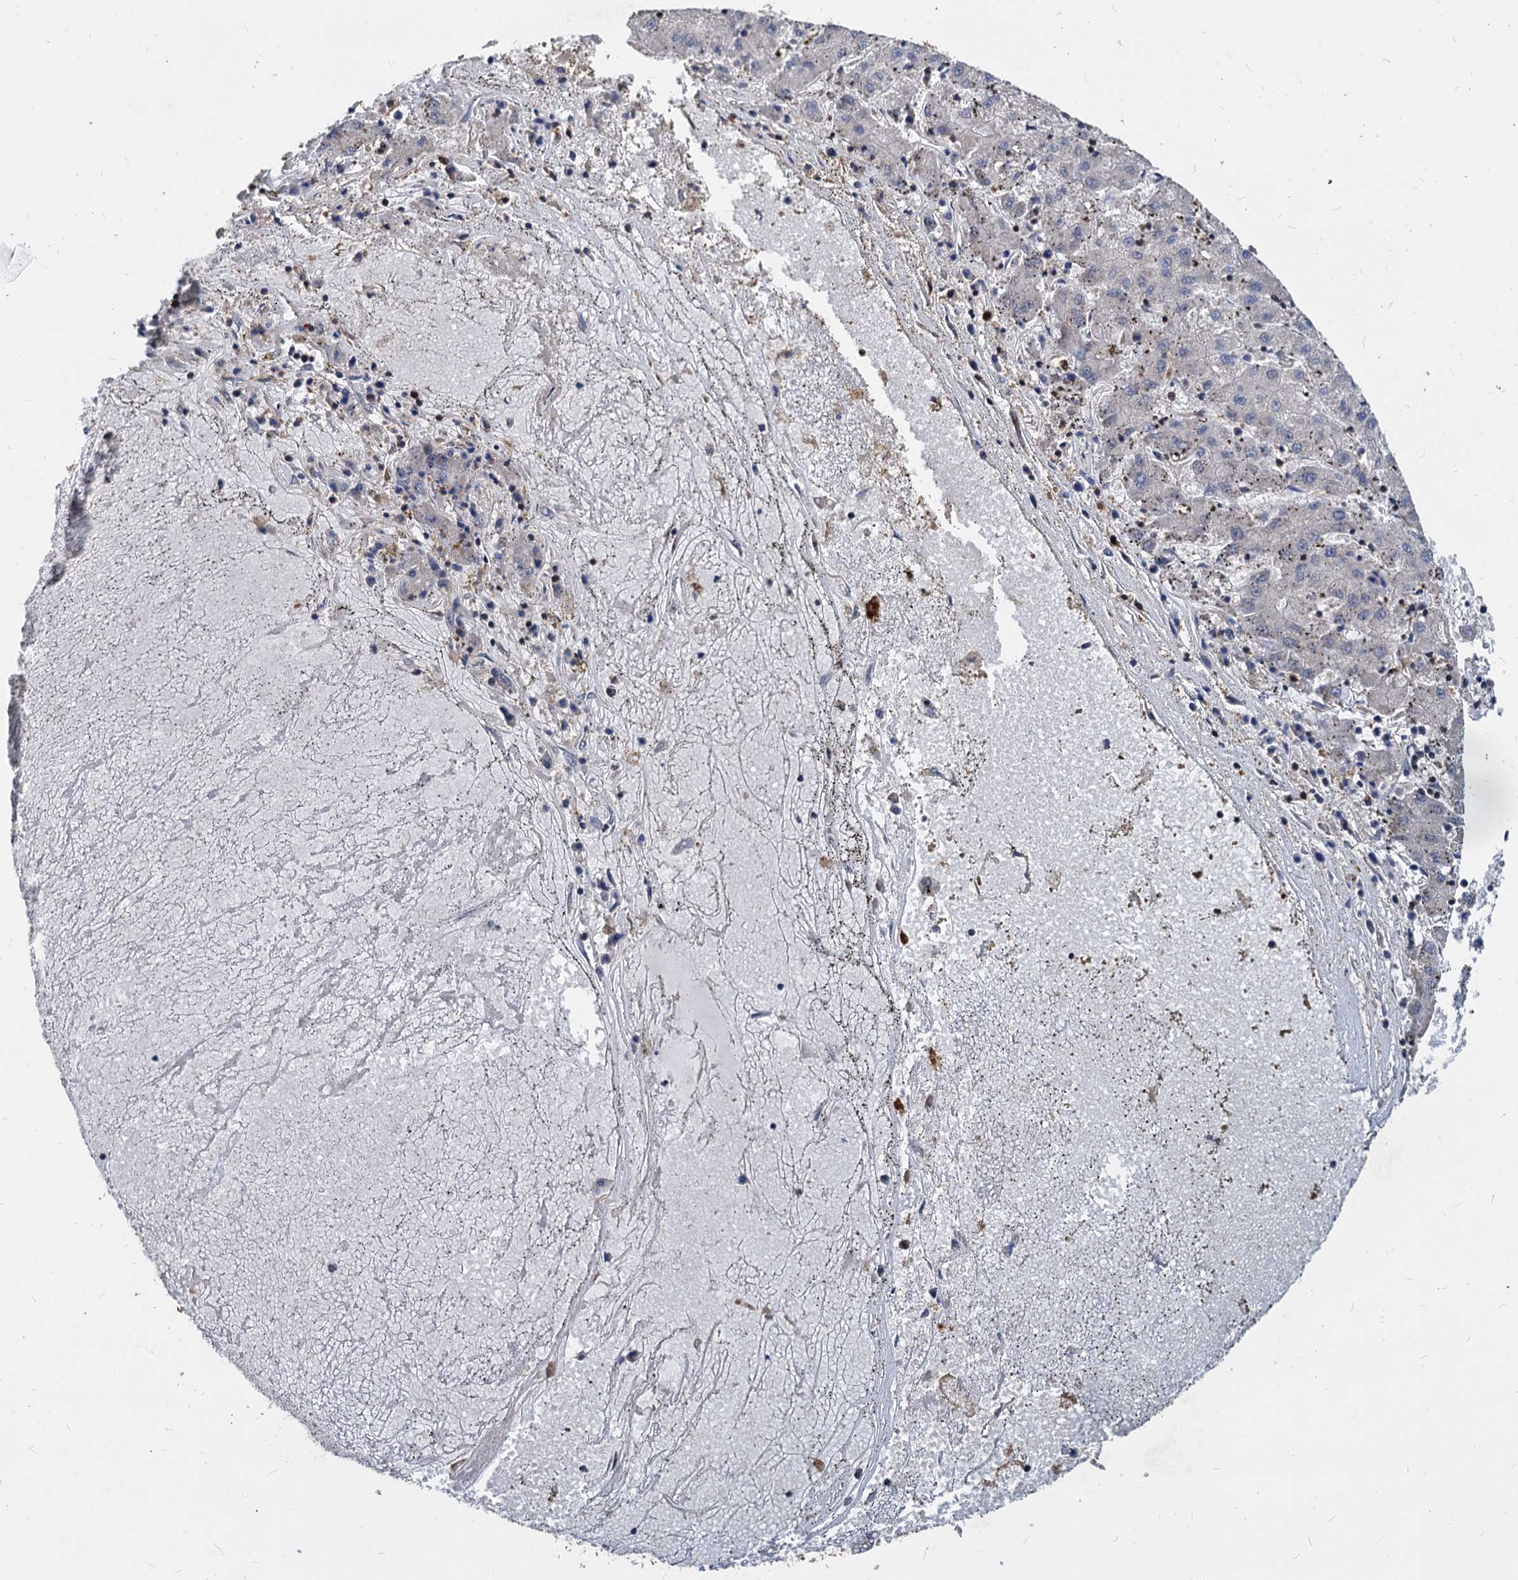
{"staining": {"intensity": "negative", "quantity": "none", "location": "none"}, "tissue": "liver cancer", "cell_type": "Tumor cells", "image_type": "cancer", "snomed": [{"axis": "morphology", "description": "Carcinoma, Hepatocellular, NOS"}, {"axis": "topography", "description": "Liver"}], "caption": "DAB (3,3'-diaminobenzidine) immunohistochemical staining of human liver hepatocellular carcinoma demonstrates no significant positivity in tumor cells.", "gene": "LCP2", "patient": {"sex": "male", "age": 72}}